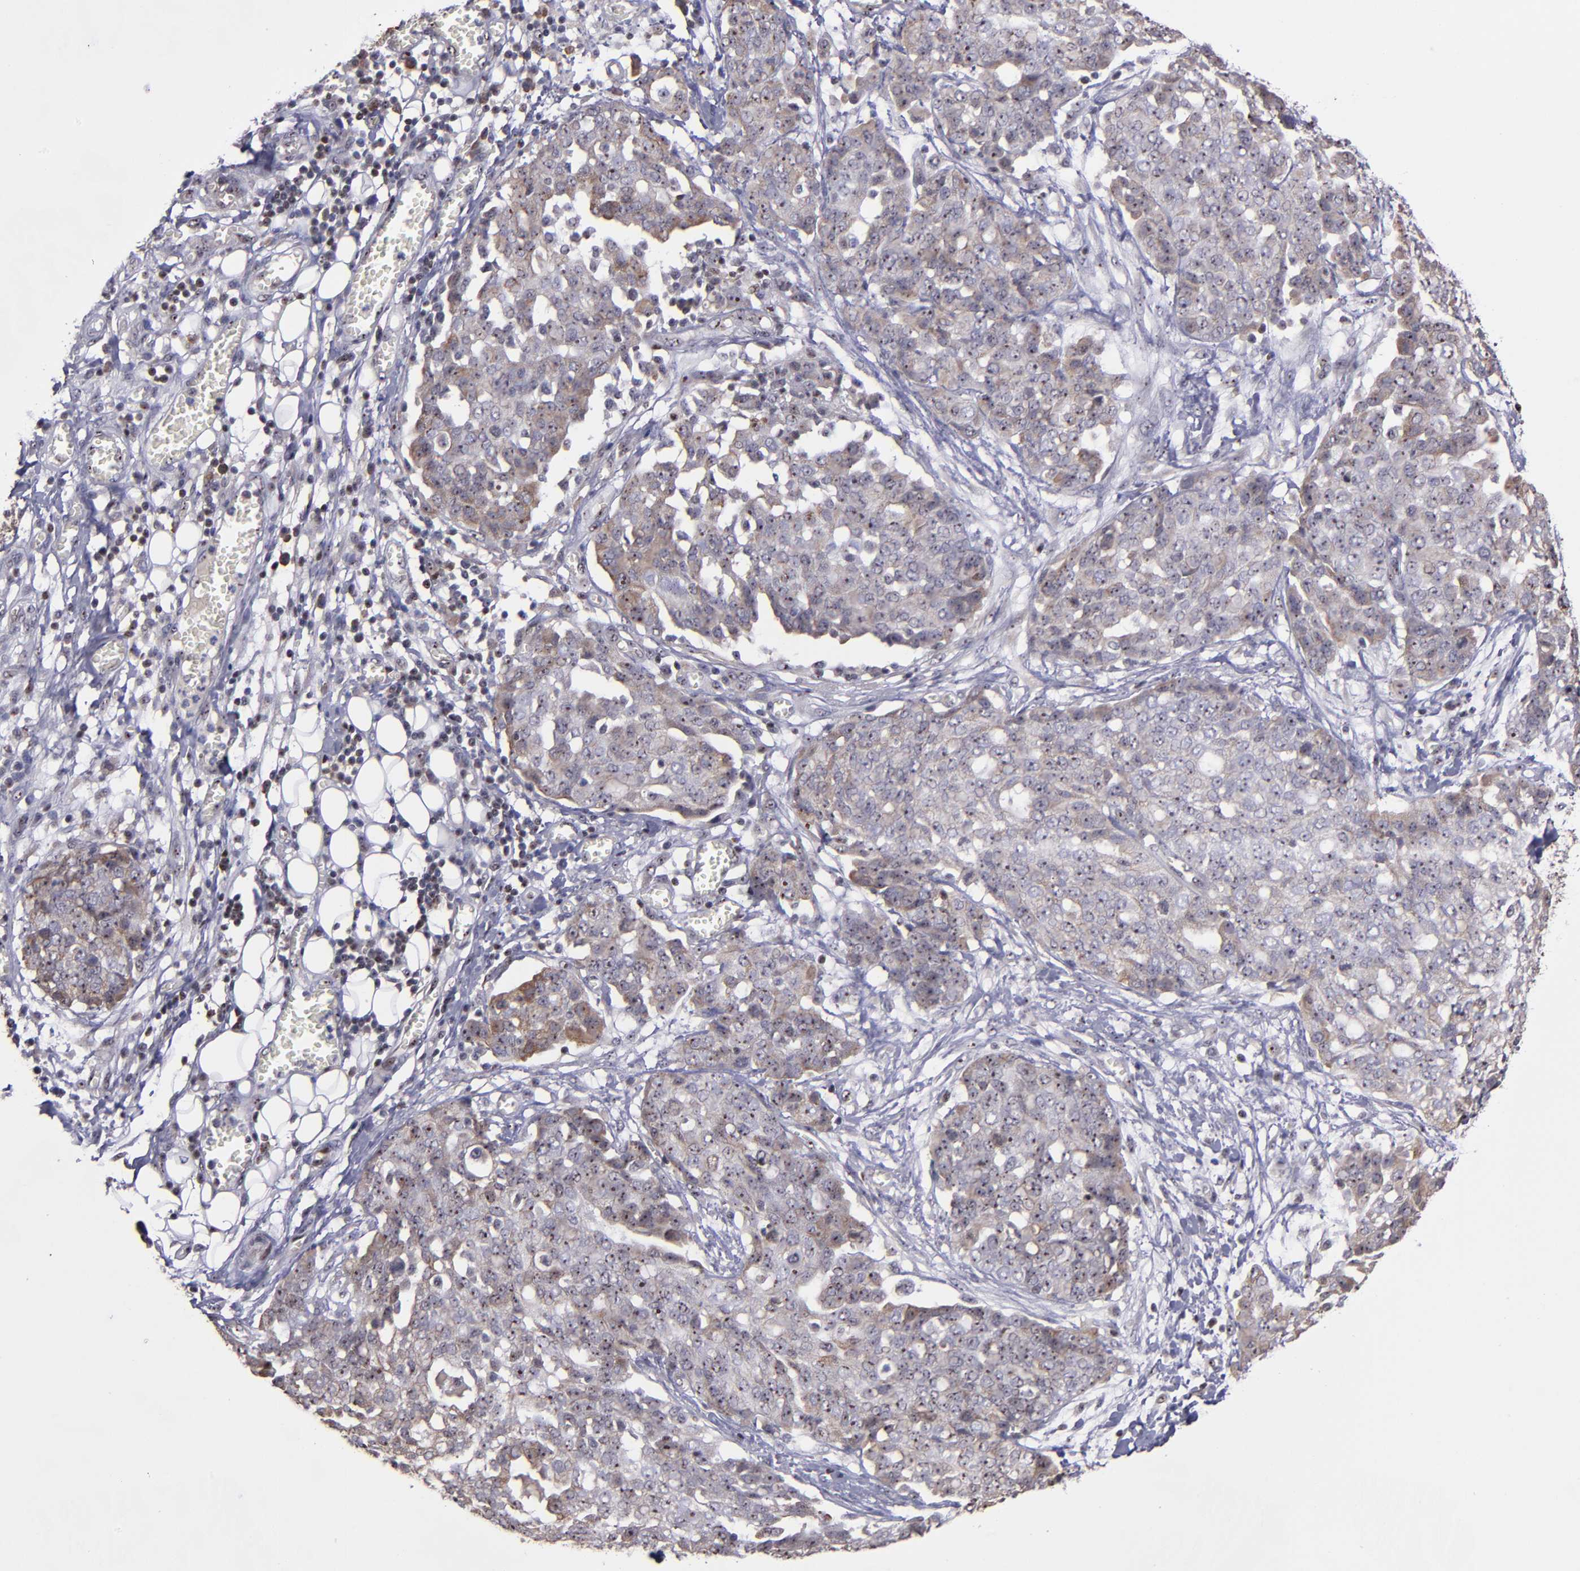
{"staining": {"intensity": "moderate", "quantity": "25%-75%", "location": "cytoplasmic/membranous,nuclear"}, "tissue": "ovarian cancer", "cell_type": "Tumor cells", "image_type": "cancer", "snomed": [{"axis": "morphology", "description": "Cystadenocarcinoma, serous, NOS"}, {"axis": "topography", "description": "Soft tissue"}, {"axis": "topography", "description": "Ovary"}], "caption": "Immunohistochemistry of ovarian cancer (serous cystadenocarcinoma) demonstrates medium levels of moderate cytoplasmic/membranous and nuclear expression in approximately 25%-75% of tumor cells. Immunohistochemistry stains the protein in brown and the nuclei are stained blue.", "gene": "DDX24", "patient": {"sex": "female", "age": 57}}